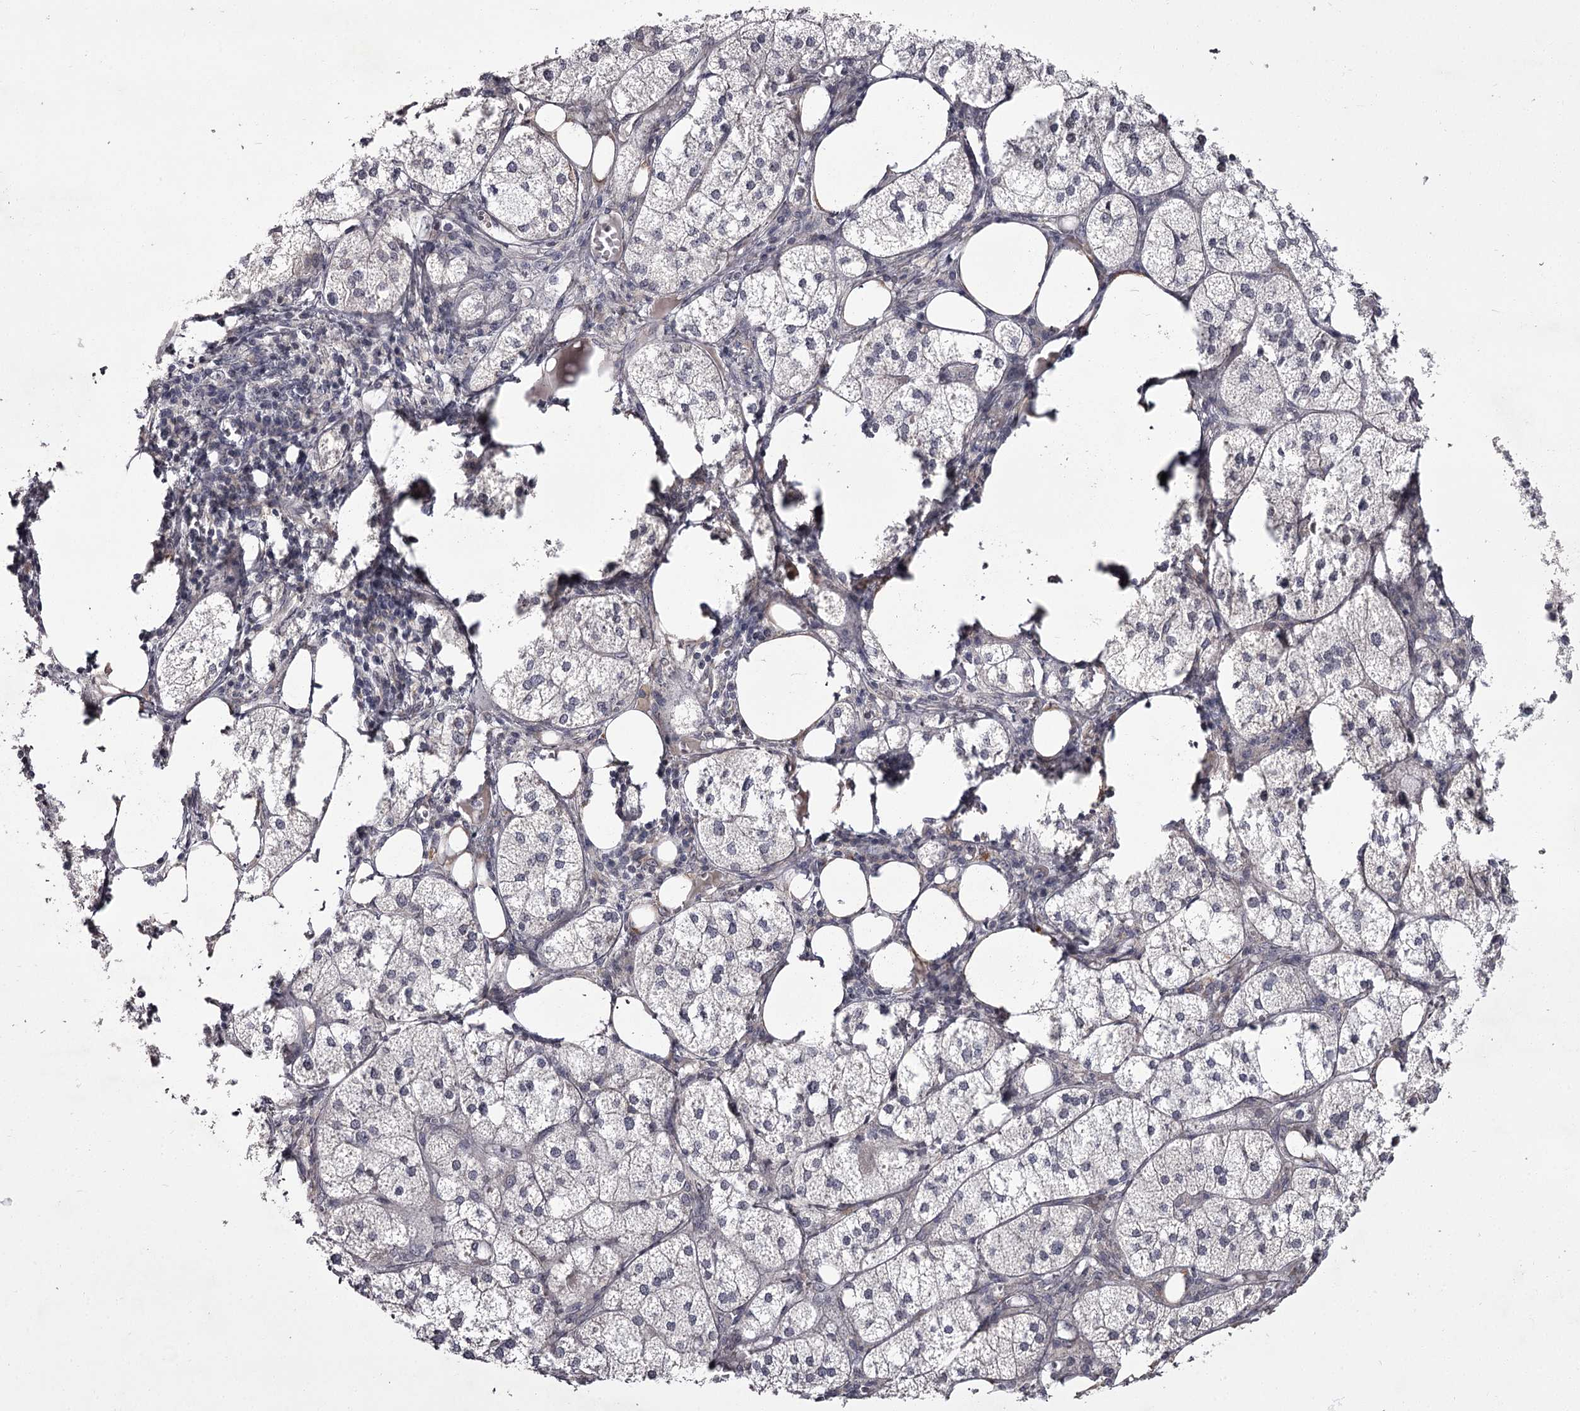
{"staining": {"intensity": "weak", "quantity": "<25%", "location": "cytoplasmic/membranous"}, "tissue": "adrenal gland", "cell_type": "Glandular cells", "image_type": "normal", "snomed": [{"axis": "morphology", "description": "Normal tissue, NOS"}, {"axis": "topography", "description": "Adrenal gland"}], "caption": "Protein analysis of unremarkable adrenal gland exhibits no significant positivity in glandular cells.", "gene": "CCDC92", "patient": {"sex": "female", "age": 61}}